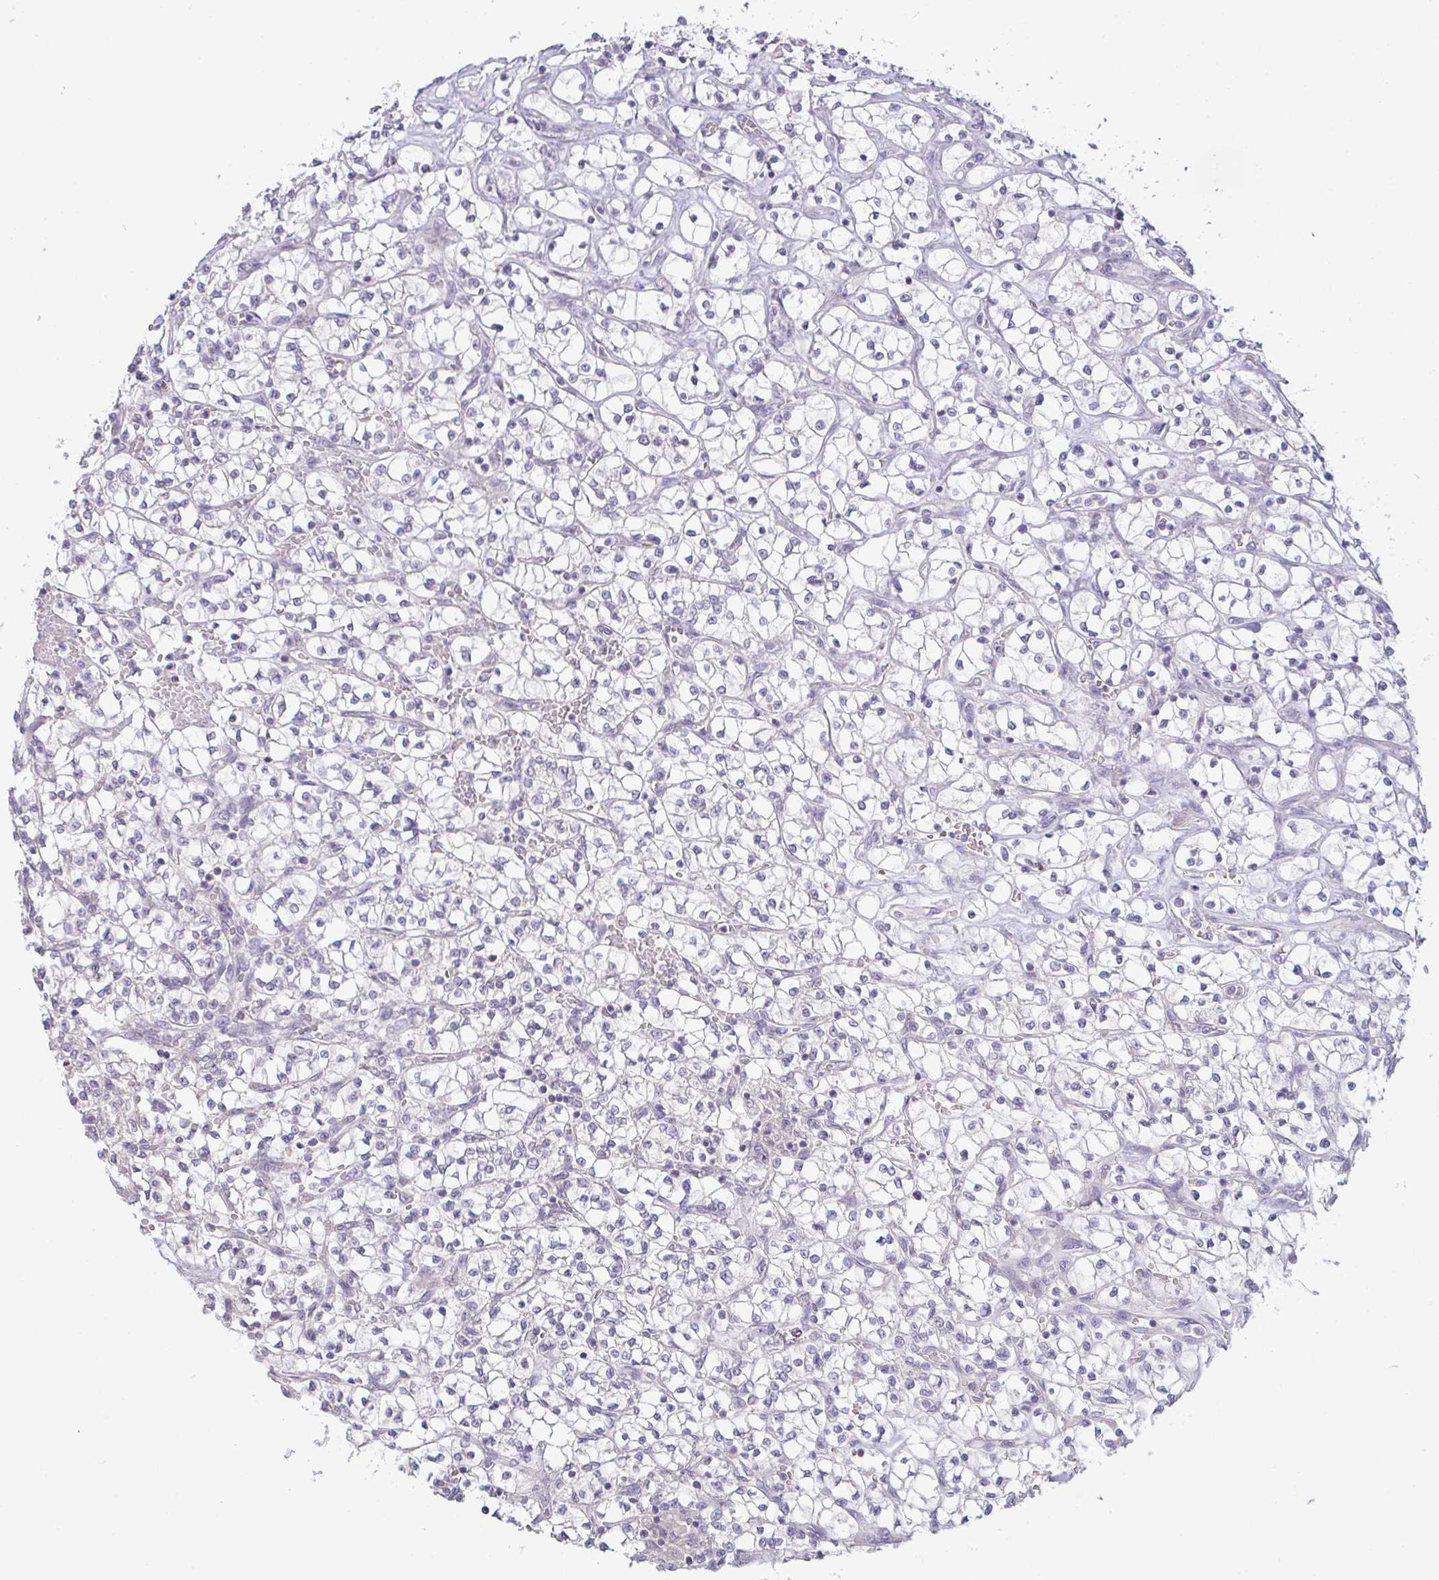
{"staining": {"intensity": "negative", "quantity": "none", "location": "none"}, "tissue": "renal cancer", "cell_type": "Tumor cells", "image_type": "cancer", "snomed": [{"axis": "morphology", "description": "Adenocarcinoma, NOS"}, {"axis": "topography", "description": "Kidney"}], "caption": "Histopathology image shows no protein expression in tumor cells of adenocarcinoma (renal) tissue. (DAB immunohistochemistry (IHC) visualized using brightfield microscopy, high magnification).", "gene": "CSE1L", "patient": {"sex": "female", "age": 64}}